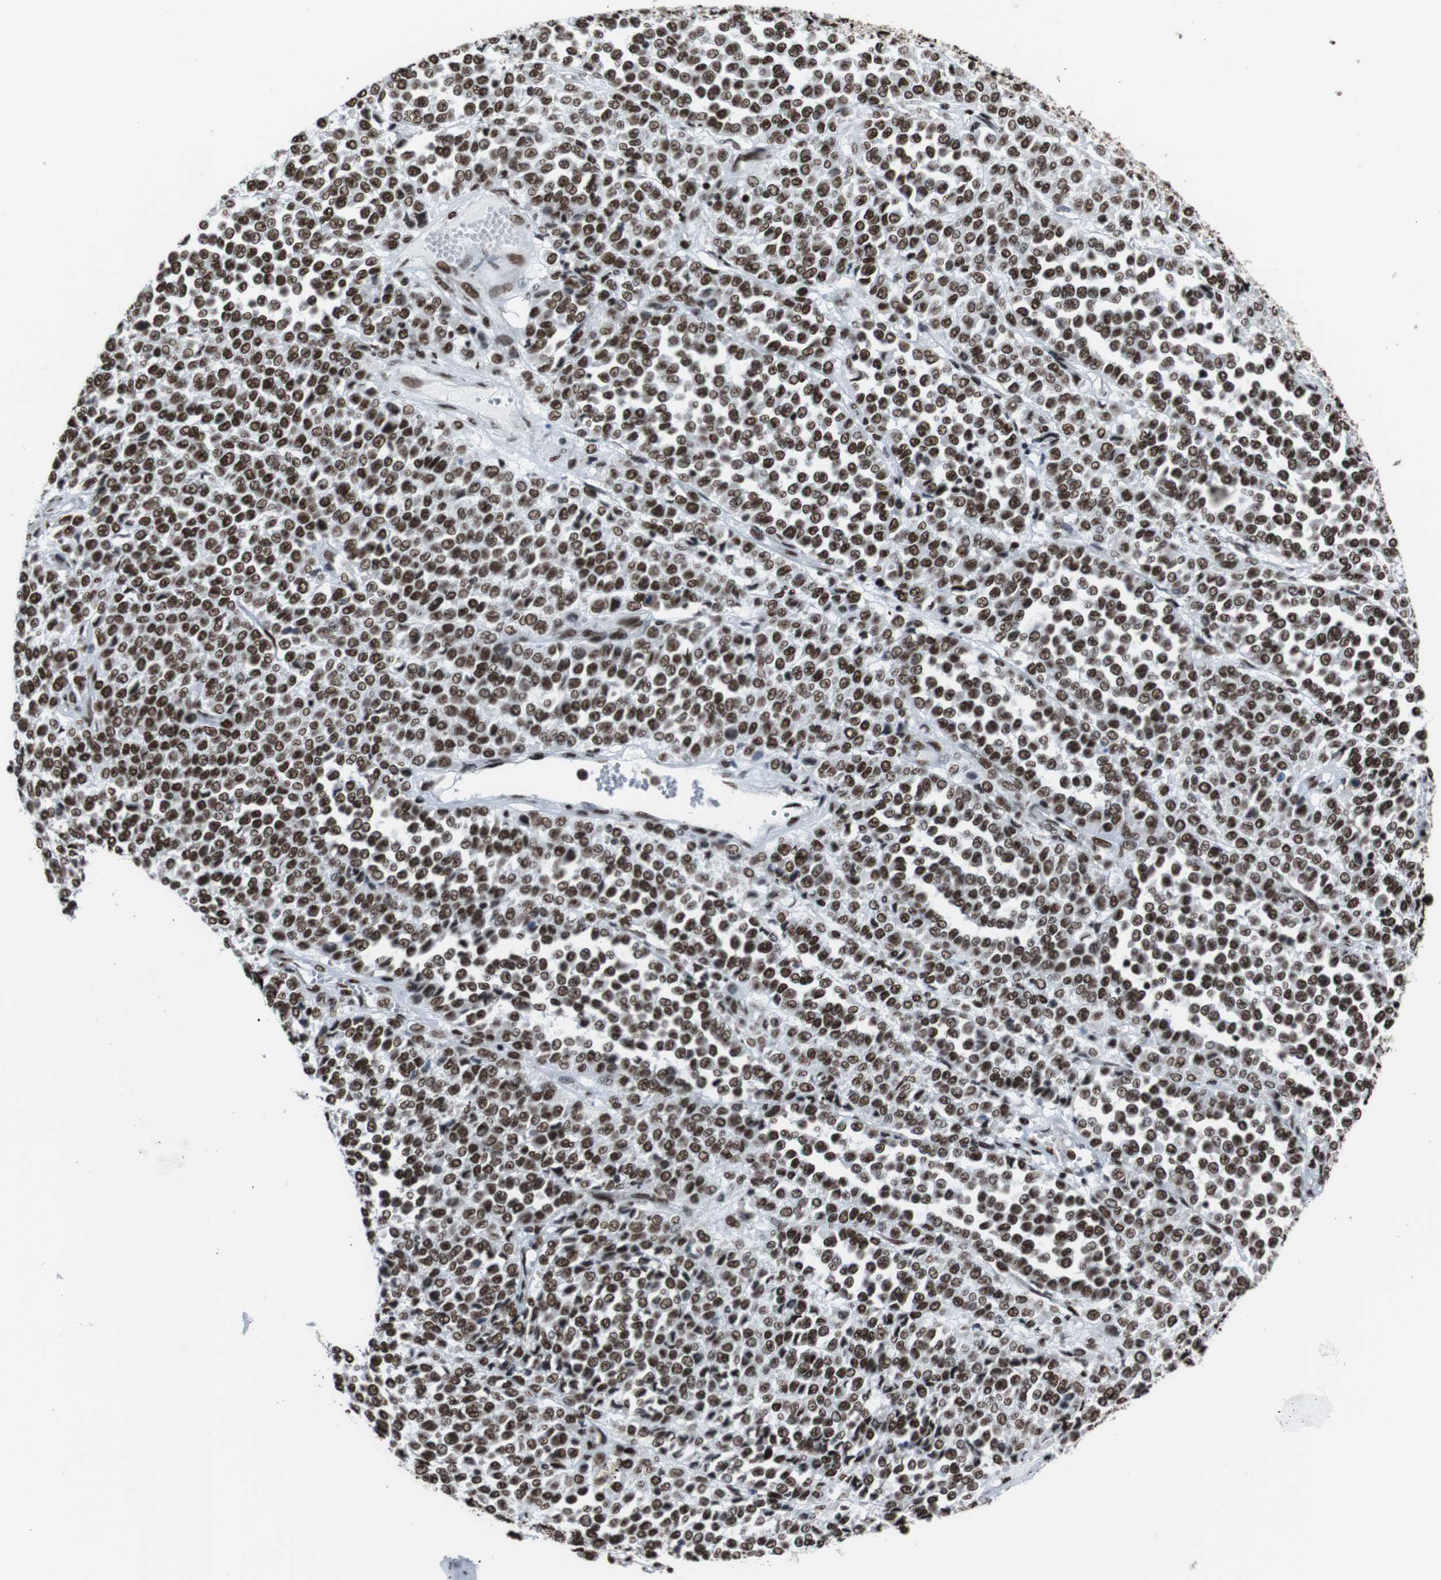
{"staining": {"intensity": "strong", "quantity": ">75%", "location": "nuclear"}, "tissue": "melanoma", "cell_type": "Tumor cells", "image_type": "cancer", "snomed": [{"axis": "morphology", "description": "Malignant melanoma, Metastatic site"}, {"axis": "topography", "description": "Pancreas"}], "caption": "Tumor cells exhibit high levels of strong nuclear staining in about >75% of cells in melanoma. (DAB = brown stain, brightfield microscopy at high magnification).", "gene": "ROMO1", "patient": {"sex": "female", "age": 30}}